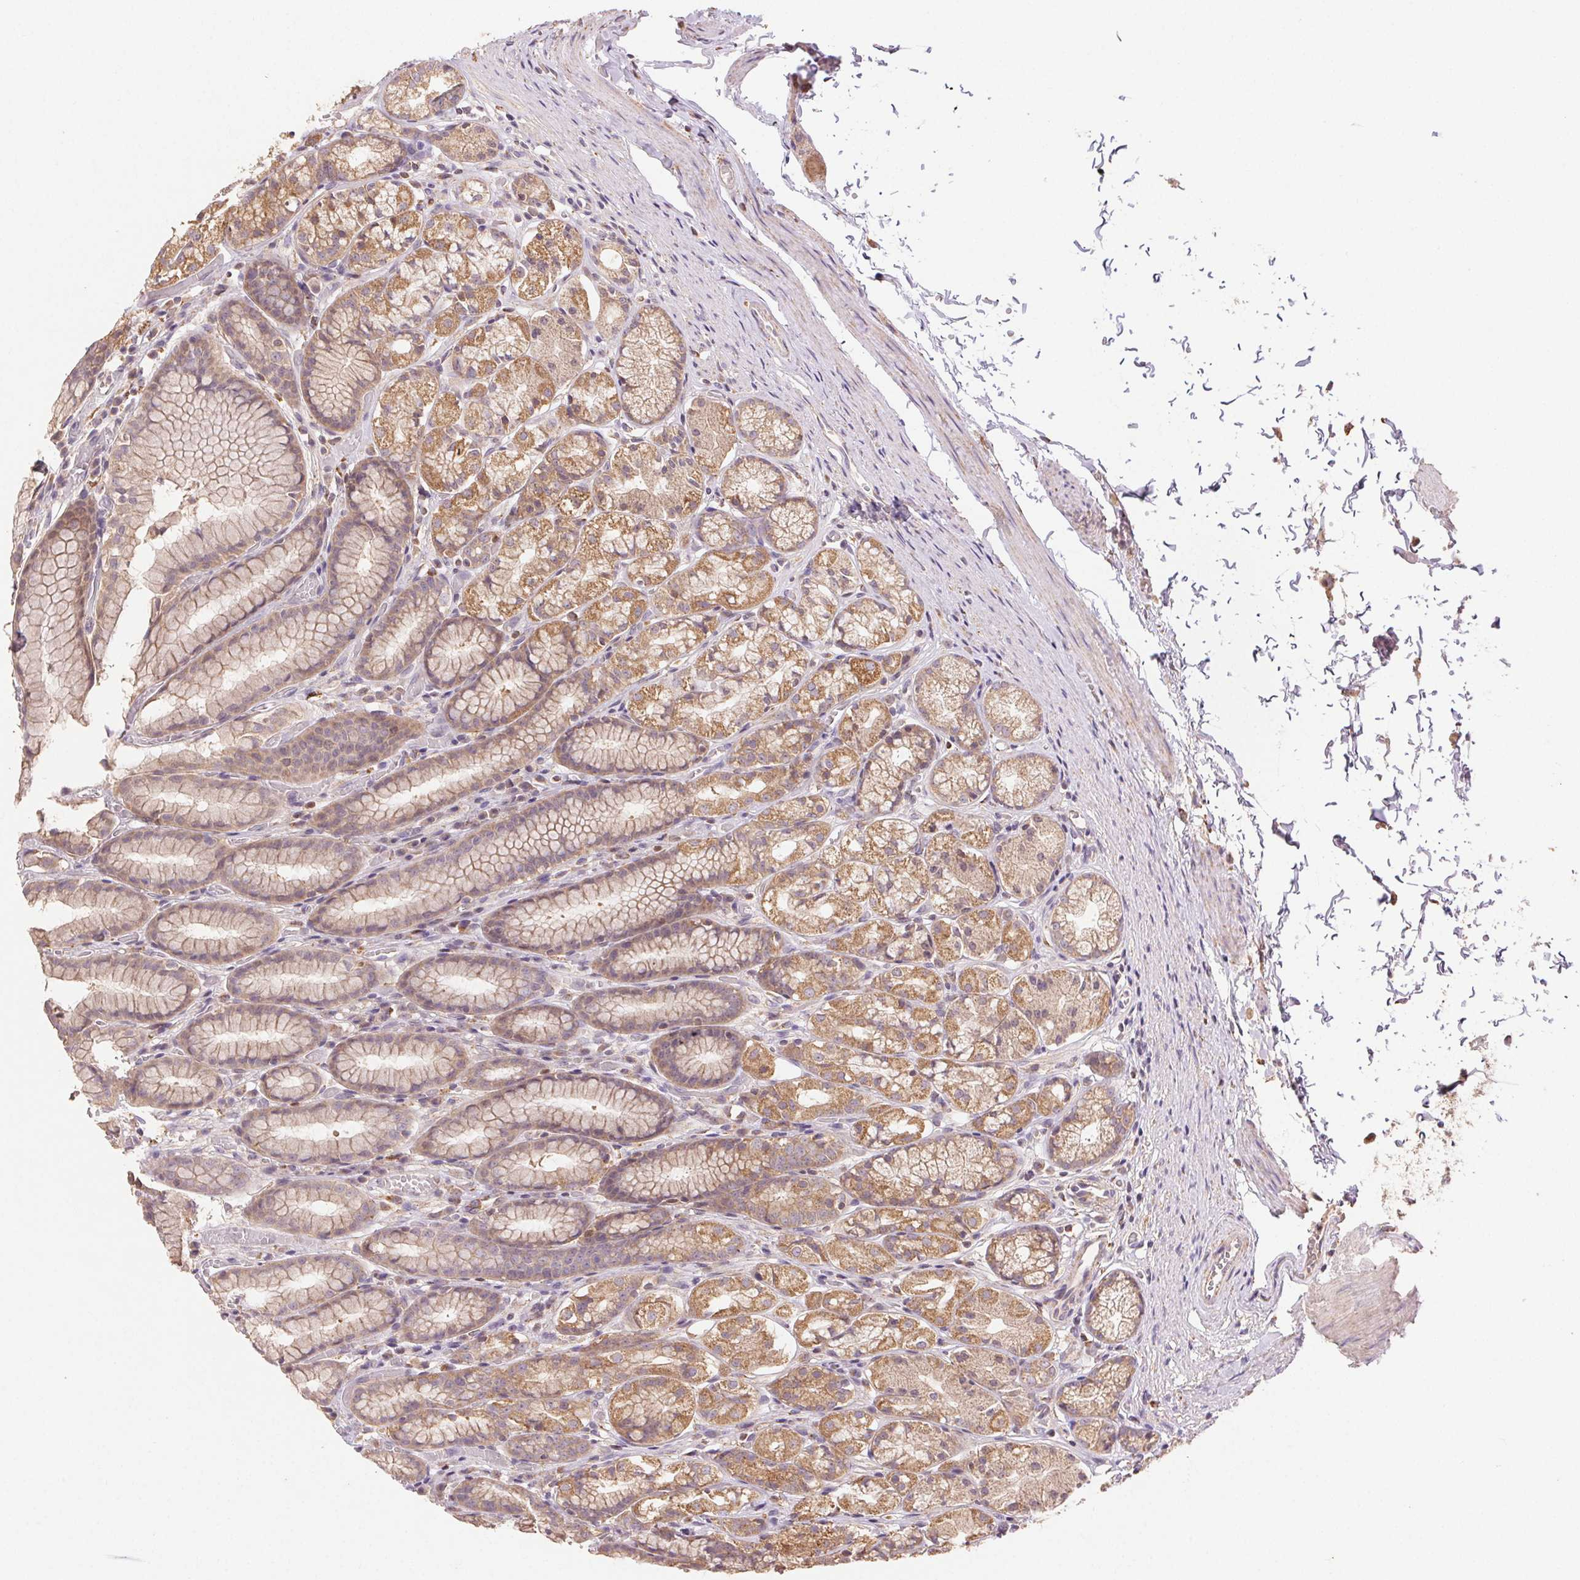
{"staining": {"intensity": "moderate", "quantity": ">75%", "location": "cytoplasmic/membranous"}, "tissue": "stomach", "cell_type": "Glandular cells", "image_type": "normal", "snomed": [{"axis": "morphology", "description": "Normal tissue, NOS"}, {"axis": "topography", "description": "Stomach"}], "caption": "The micrograph reveals a brown stain indicating the presence of a protein in the cytoplasmic/membranous of glandular cells in stomach. The protein is stained brown, and the nuclei are stained in blue (DAB IHC with brightfield microscopy, high magnification).", "gene": "FNBP1L", "patient": {"sex": "male", "age": 70}}